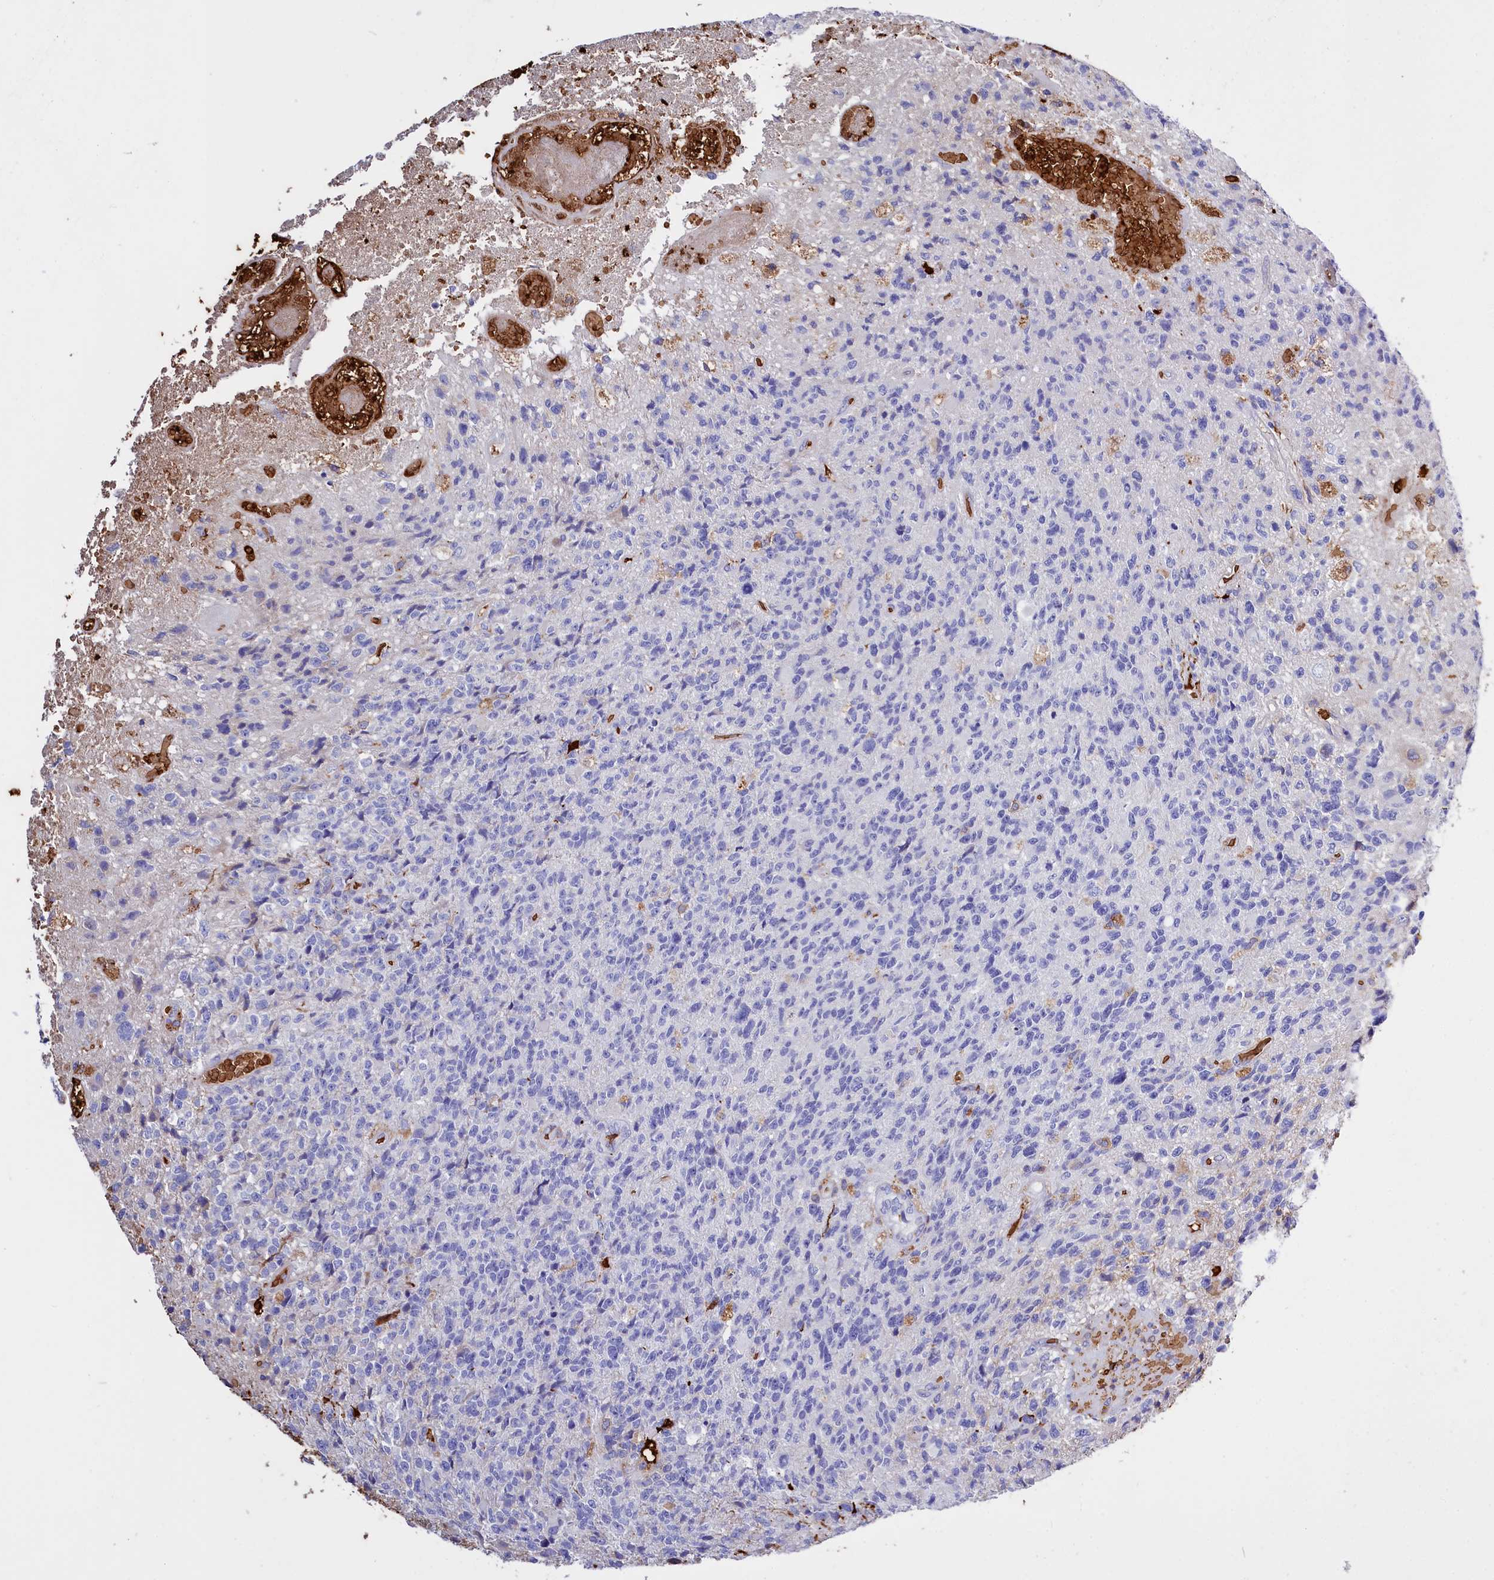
{"staining": {"intensity": "negative", "quantity": "none", "location": "none"}, "tissue": "glioma", "cell_type": "Tumor cells", "image_type": "cancer", "snomed": [{"axis": "morphology", "description": "Glioma, malignant, High grade"}, {"axis": "topography", "description": "Brain"}], "caption": "Histopathology image shows no significant protein staining in tumor cells of glioma.", "gene": "RPUSD3", "patient": {"sex": "male", "age": 76}}